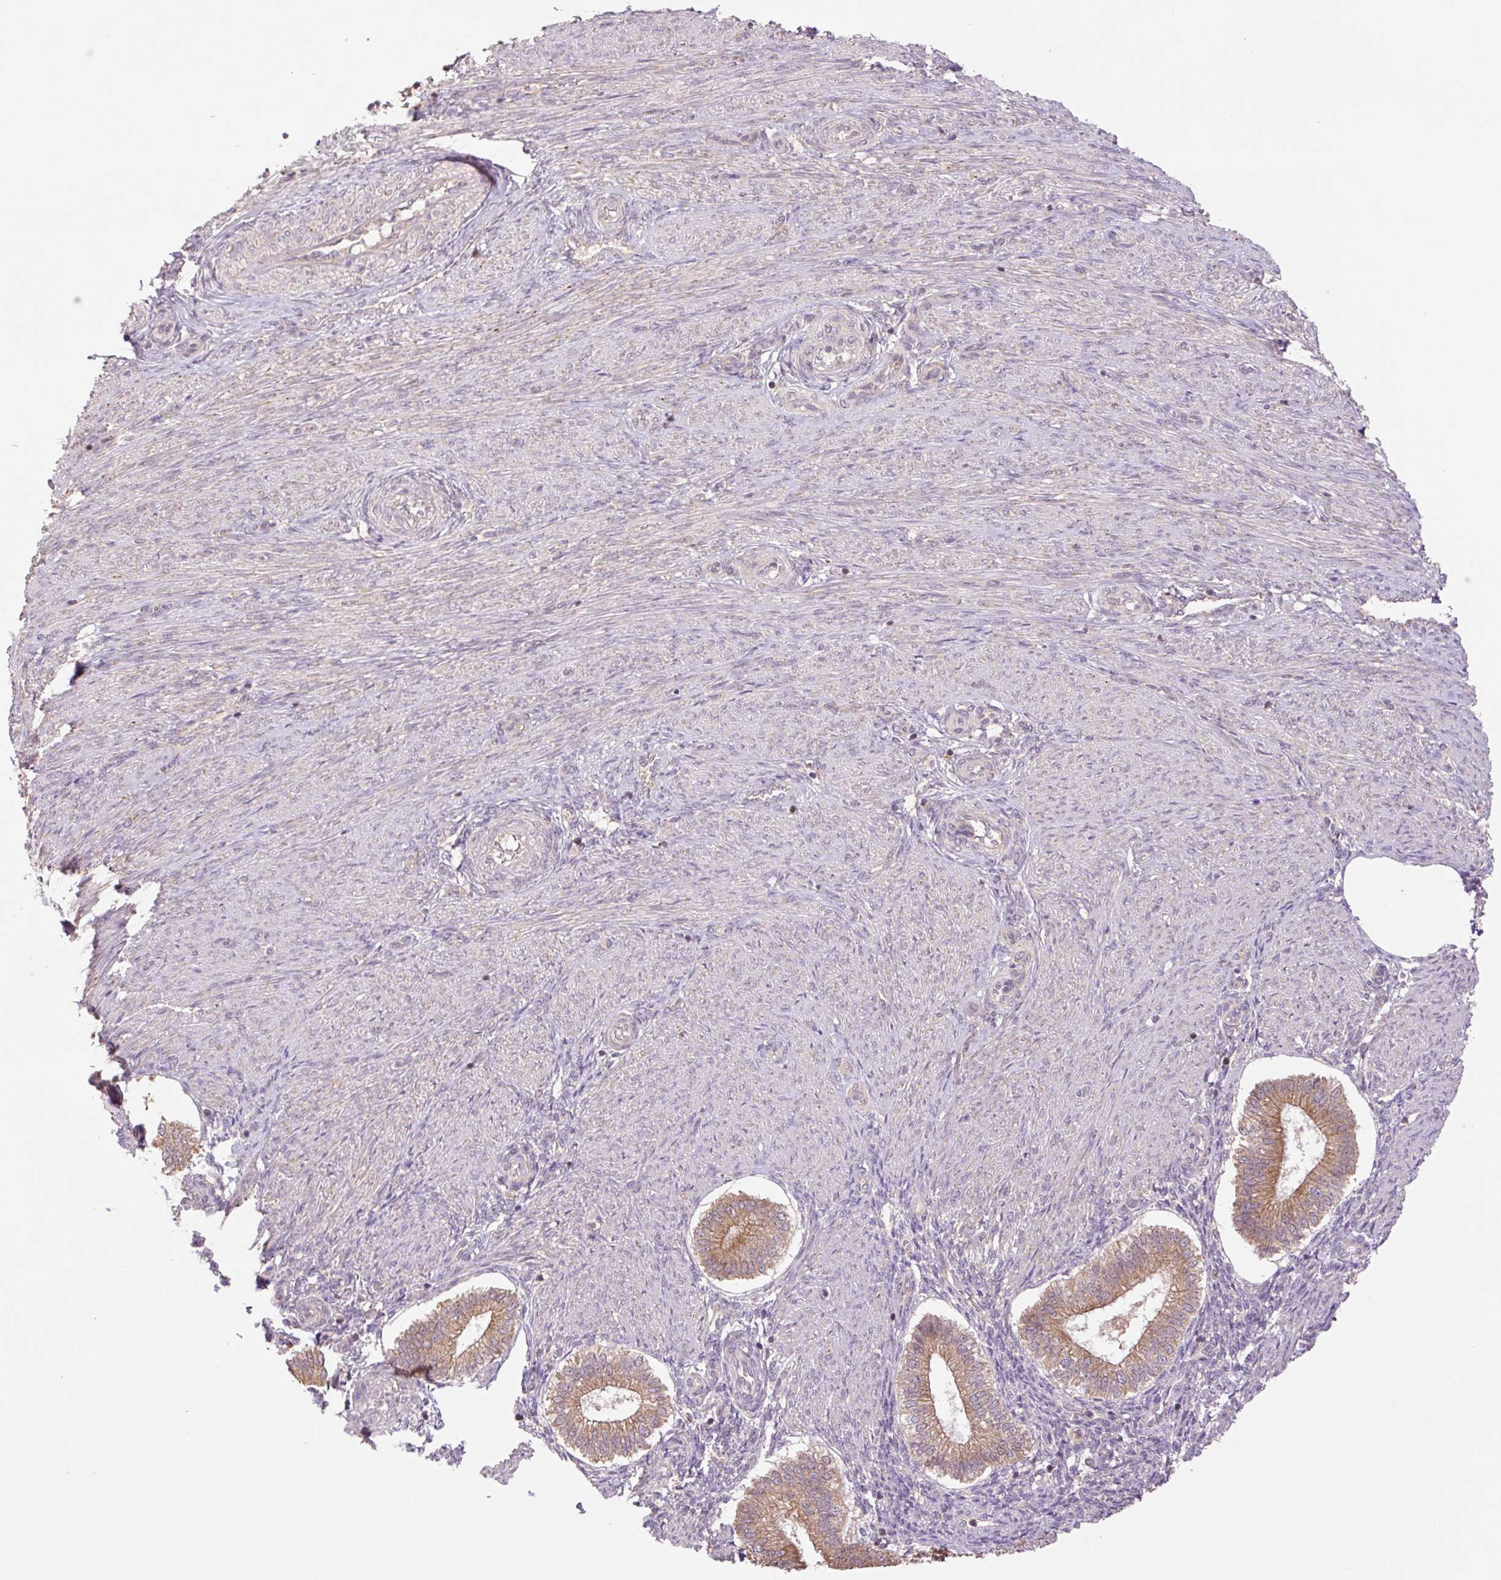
{"staining": {"intensity": "moderate", "quantity": "25%-75%", "location": "cytoplasmic/membranous"}, "tissue": "endometrium", "cell_type": "Cells in endometrial stroma", "image_type": "normal", "snomed": [{"axis": "morphology", "description": "Normal tissue, NOS"}, {"axis": "topography", "description": "Endometrium"}], "caption": "Immunohistochemistry (IHC) image of unremarkable endometrium: endometrium stained using immunohistochemistry reveals medium levels of moderate protein expression localized specifically in the cytoplasmic/membranous of cells in endometrial stroma, appearing as a cytoplasmic/membranous brown color.", "gene": "YJU2B", "patient": {"sex": "female", "age": 25}}